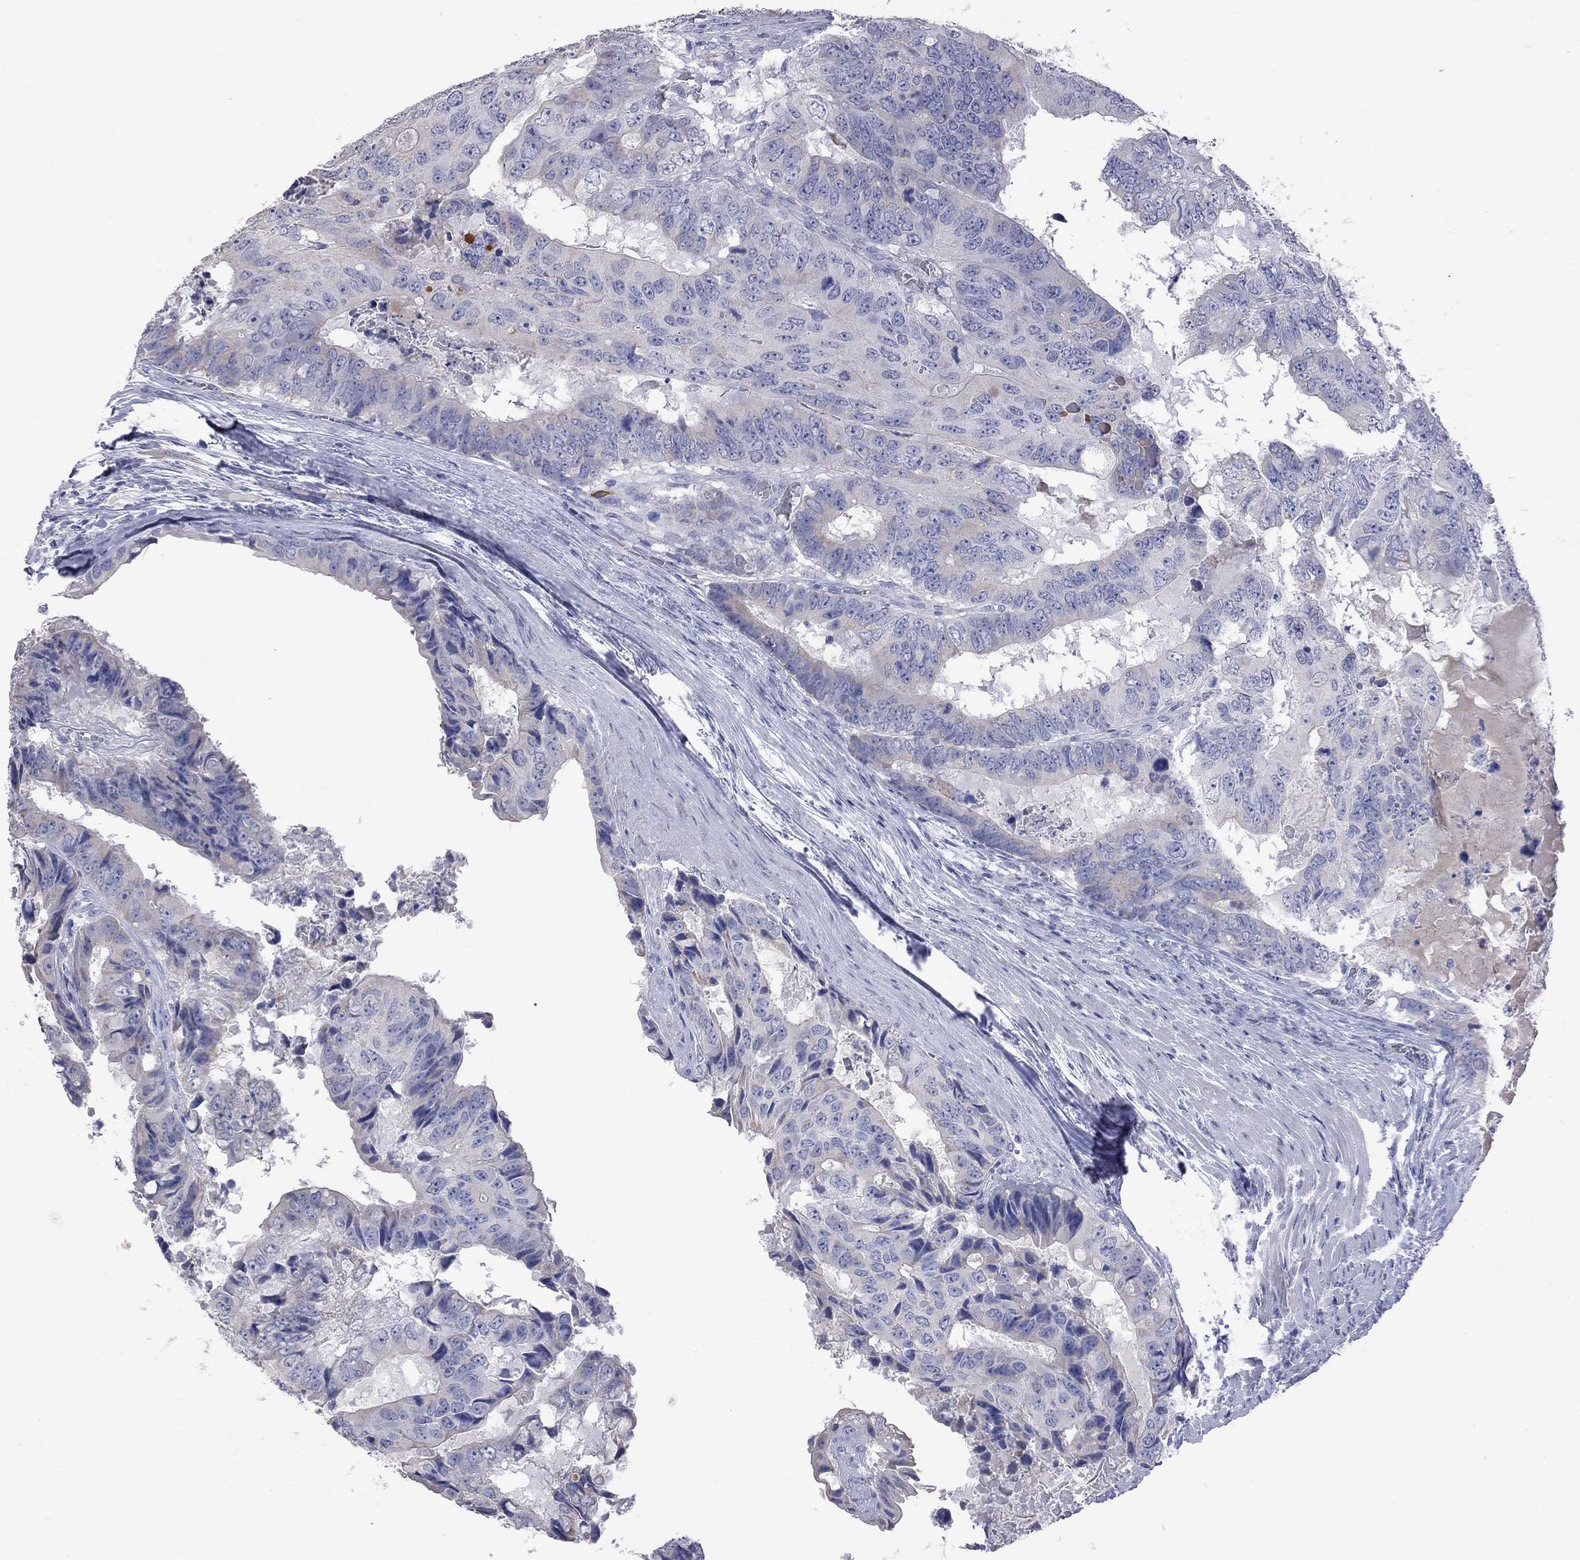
{"staining": {"intensity": "negative", "quantity": "none", "location": "none"}, "tissue": "colorectal cancer", "cell_type": "Tumor cells", "image_type": "cancer", "snomed": [{"axis": "morphology", "description": "Adenocarcinoma, NOS"}, {"axis": "topography", "description": "Colon"}], "caption": "The micrograph shows no staining of tumor cells in adenocarcinoma (colorectal). (DAB (3,3'-diaminobenzidine) immunohistochemistry (IHC) with hematoxylin counter stain).", "gene": "KCND2", "patient": {"sex": "male", "age": 79}}